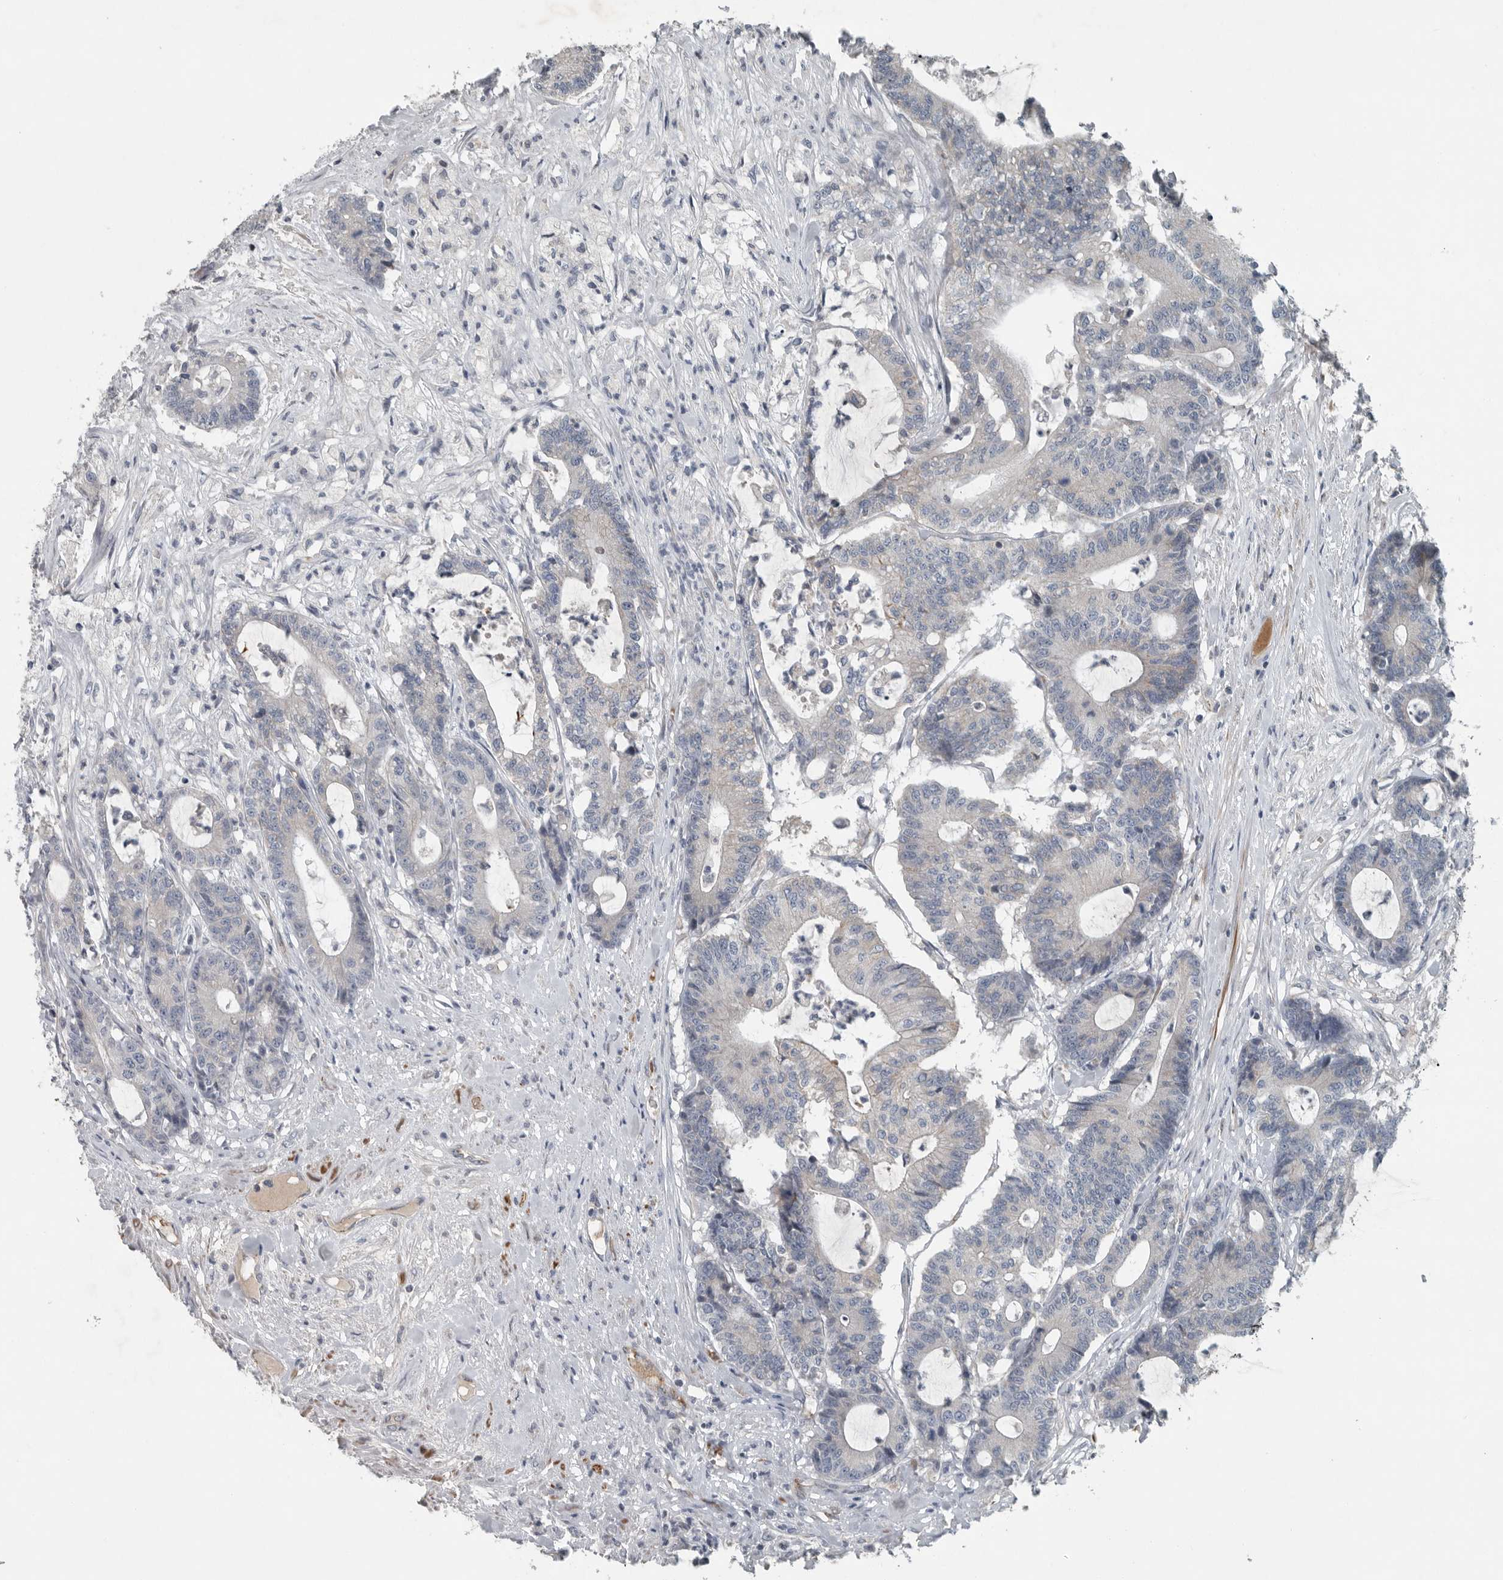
{"staining": {"intensity": "negative", "quantity": "none", "location": "none"}, "tissue": "colorectal cancer", "cell_type": "Tumor cells", "image_type": "cancer", "snomed": [{"axis": "morphology", "description": "Adenocarcinoma, NOS"}, {"axis": "topography", "description": "Colon"}], "caption": "IHC of adenocarcinoma (colorectal) exhibits no positivity in tumor cells. (DAB (3,3'-diaminobenzidine) IHC, high magnification).", "gene": "MPP3", "patient": {"sex": "female", "age": 84}}